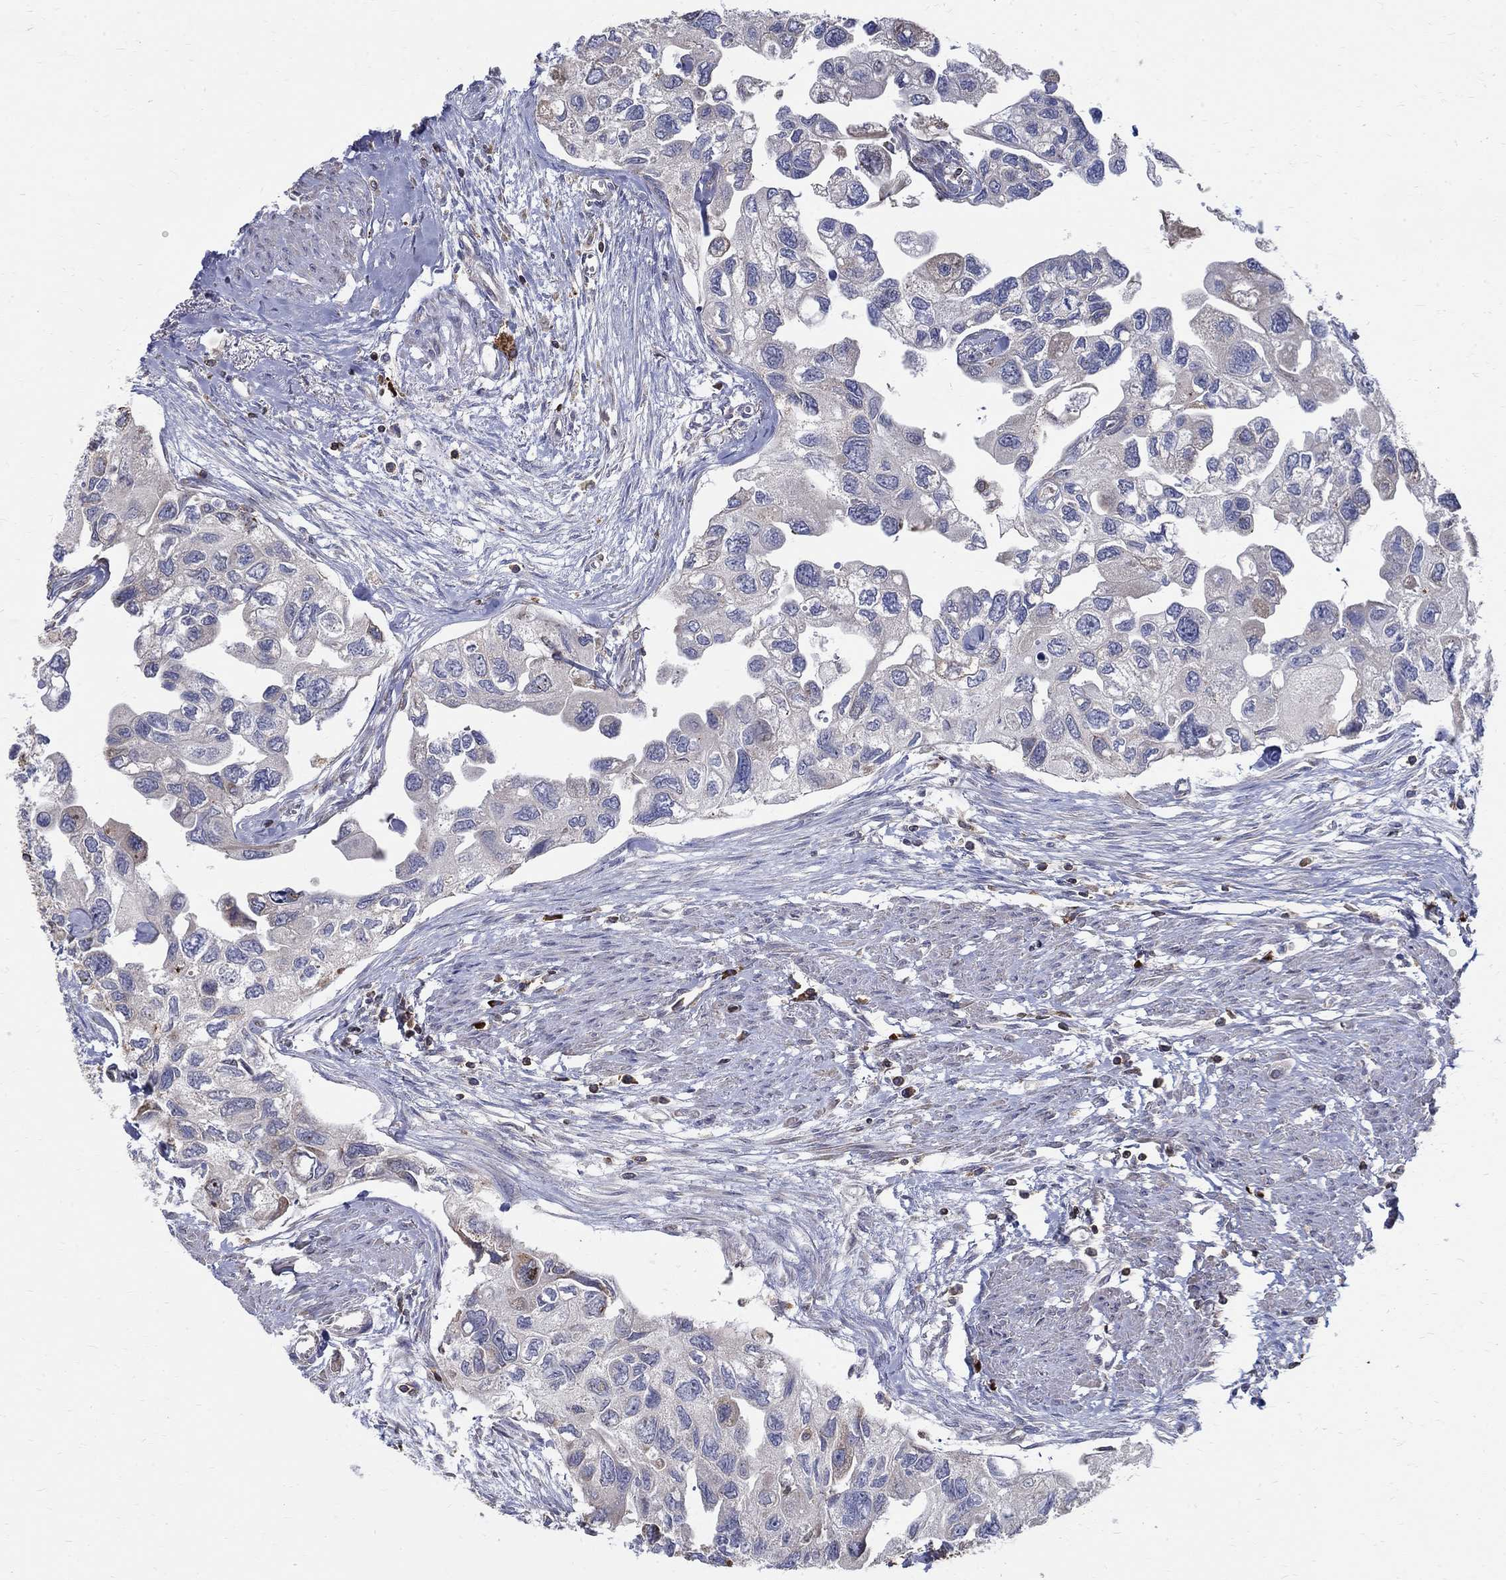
{"staining": {"intensity": "negative", "quantity": "none", "location": "none"}, "tissue": "urothelial cancer", "cell_type": "Tumor cells", "image_type": "cancer", "snomed": [{"axis": "morphology", "description": "Urothelial carcinoma, High grade"}, {"axis": "topography", "description": "Urinary bladder"}], "caption": "A histopathology image of human urothelial cancer is negative for staining in tumor cells. Brightfield microscopy of immunohistochemistry (IHC) stained with DAB (3,3'-diaminobenzidine) (brown) and hematoxylin (blue), captured at high magnification.", "gene": "AGAP2", "patient": {"sex": "male", "age": 59}}